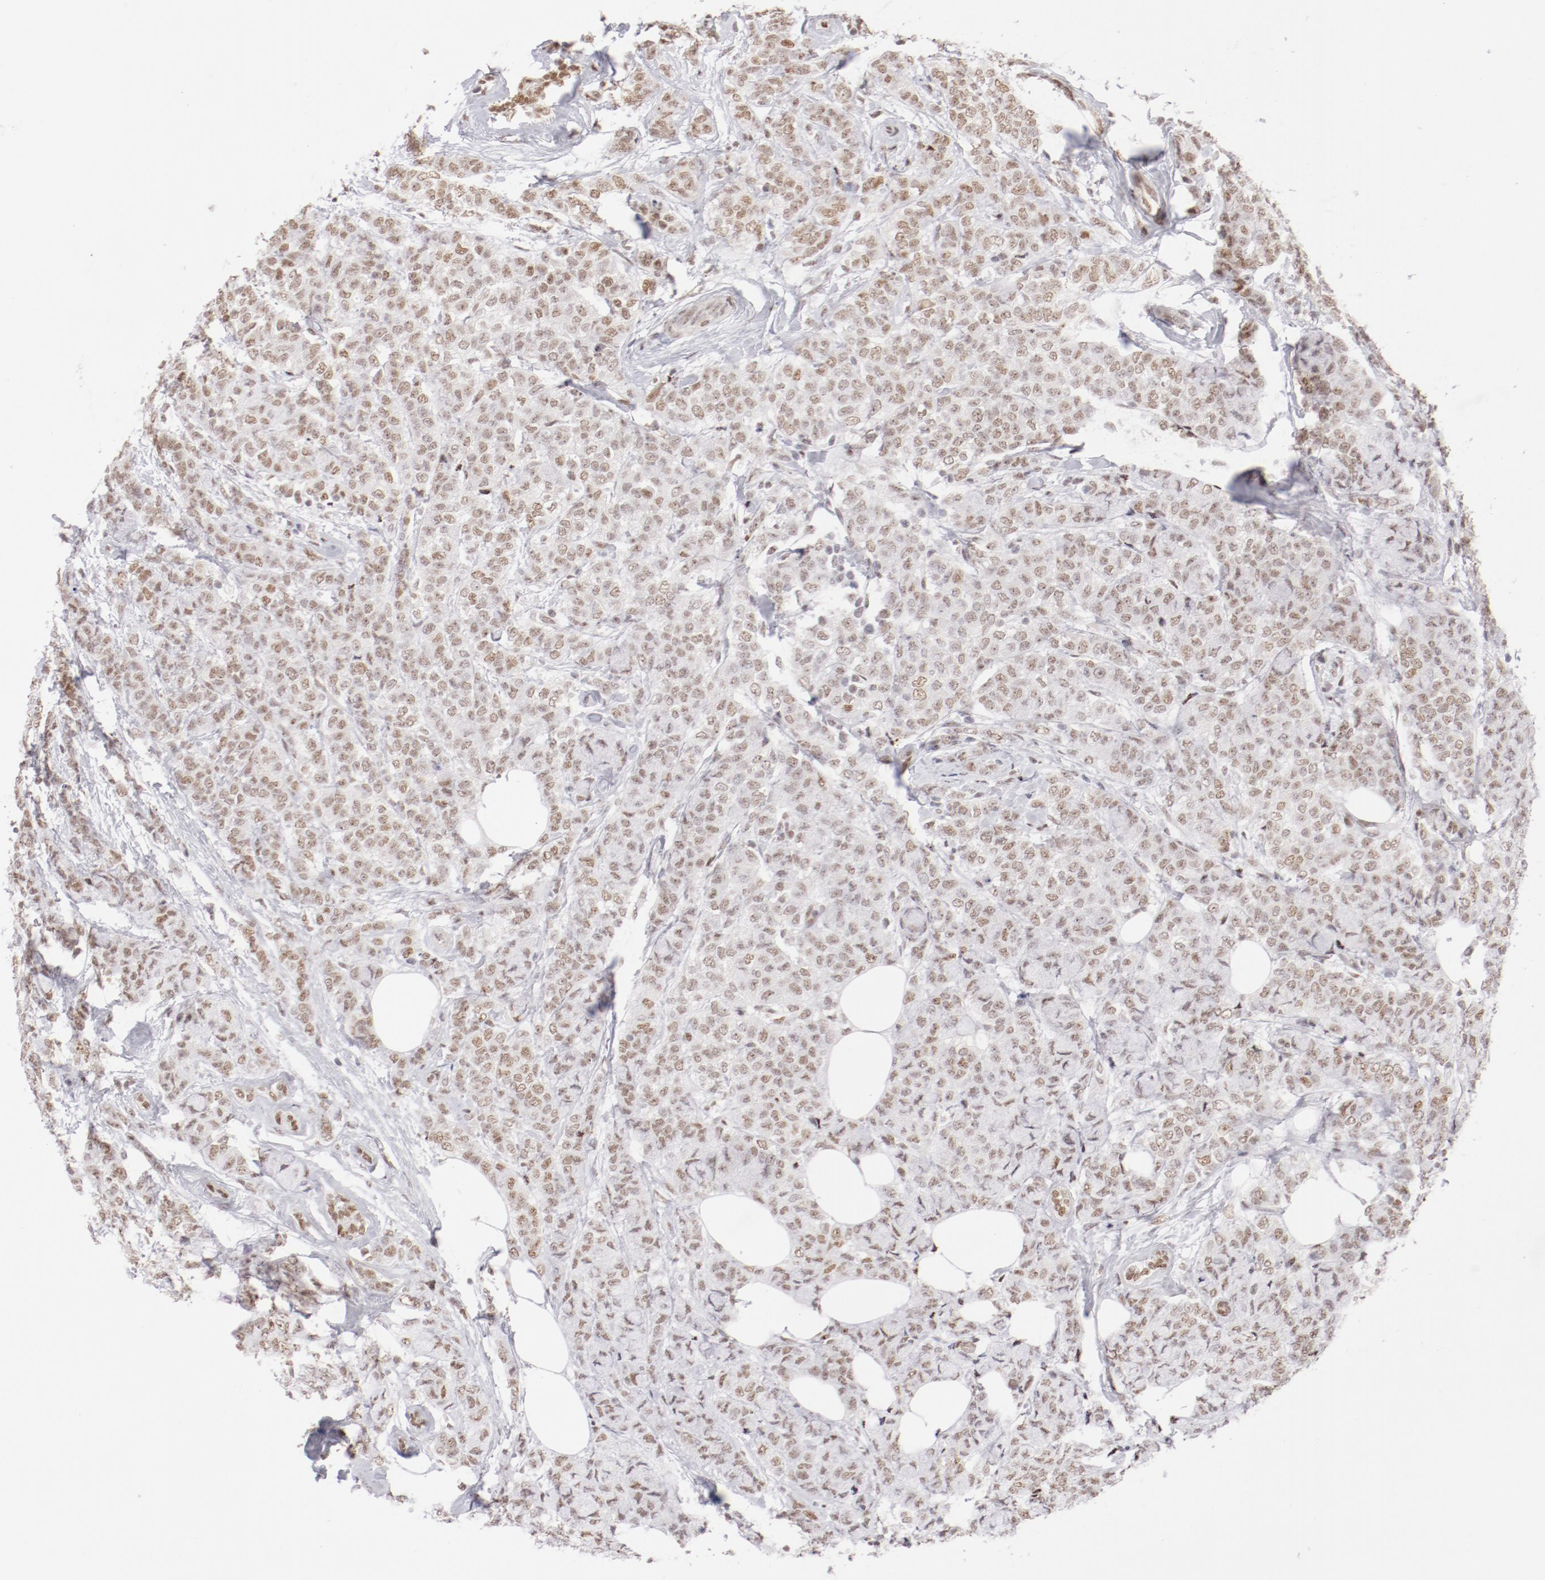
{"staining": {"intensity": "moderate", "quantity": ">75%", "location": "nuclear"}, "tissue": "breast cancer", "cell_type": "Tumor cells", "image_type": "cancer", "snomed": [{"axis": "morphology", "description": "Lobular carcinoma"}, {"axis": "topography", "description": "Breast"}], "caption": "IHC (DAB) staining of human breast lobular carcinoma exhibits moderate nuclear protein expression in about >75% of tumor cells. (brown staining indicates protein expression, while blue staining denotes nuclei).", "gene": "TFAP4", "patient": {"sex": "female", "age": 60}}